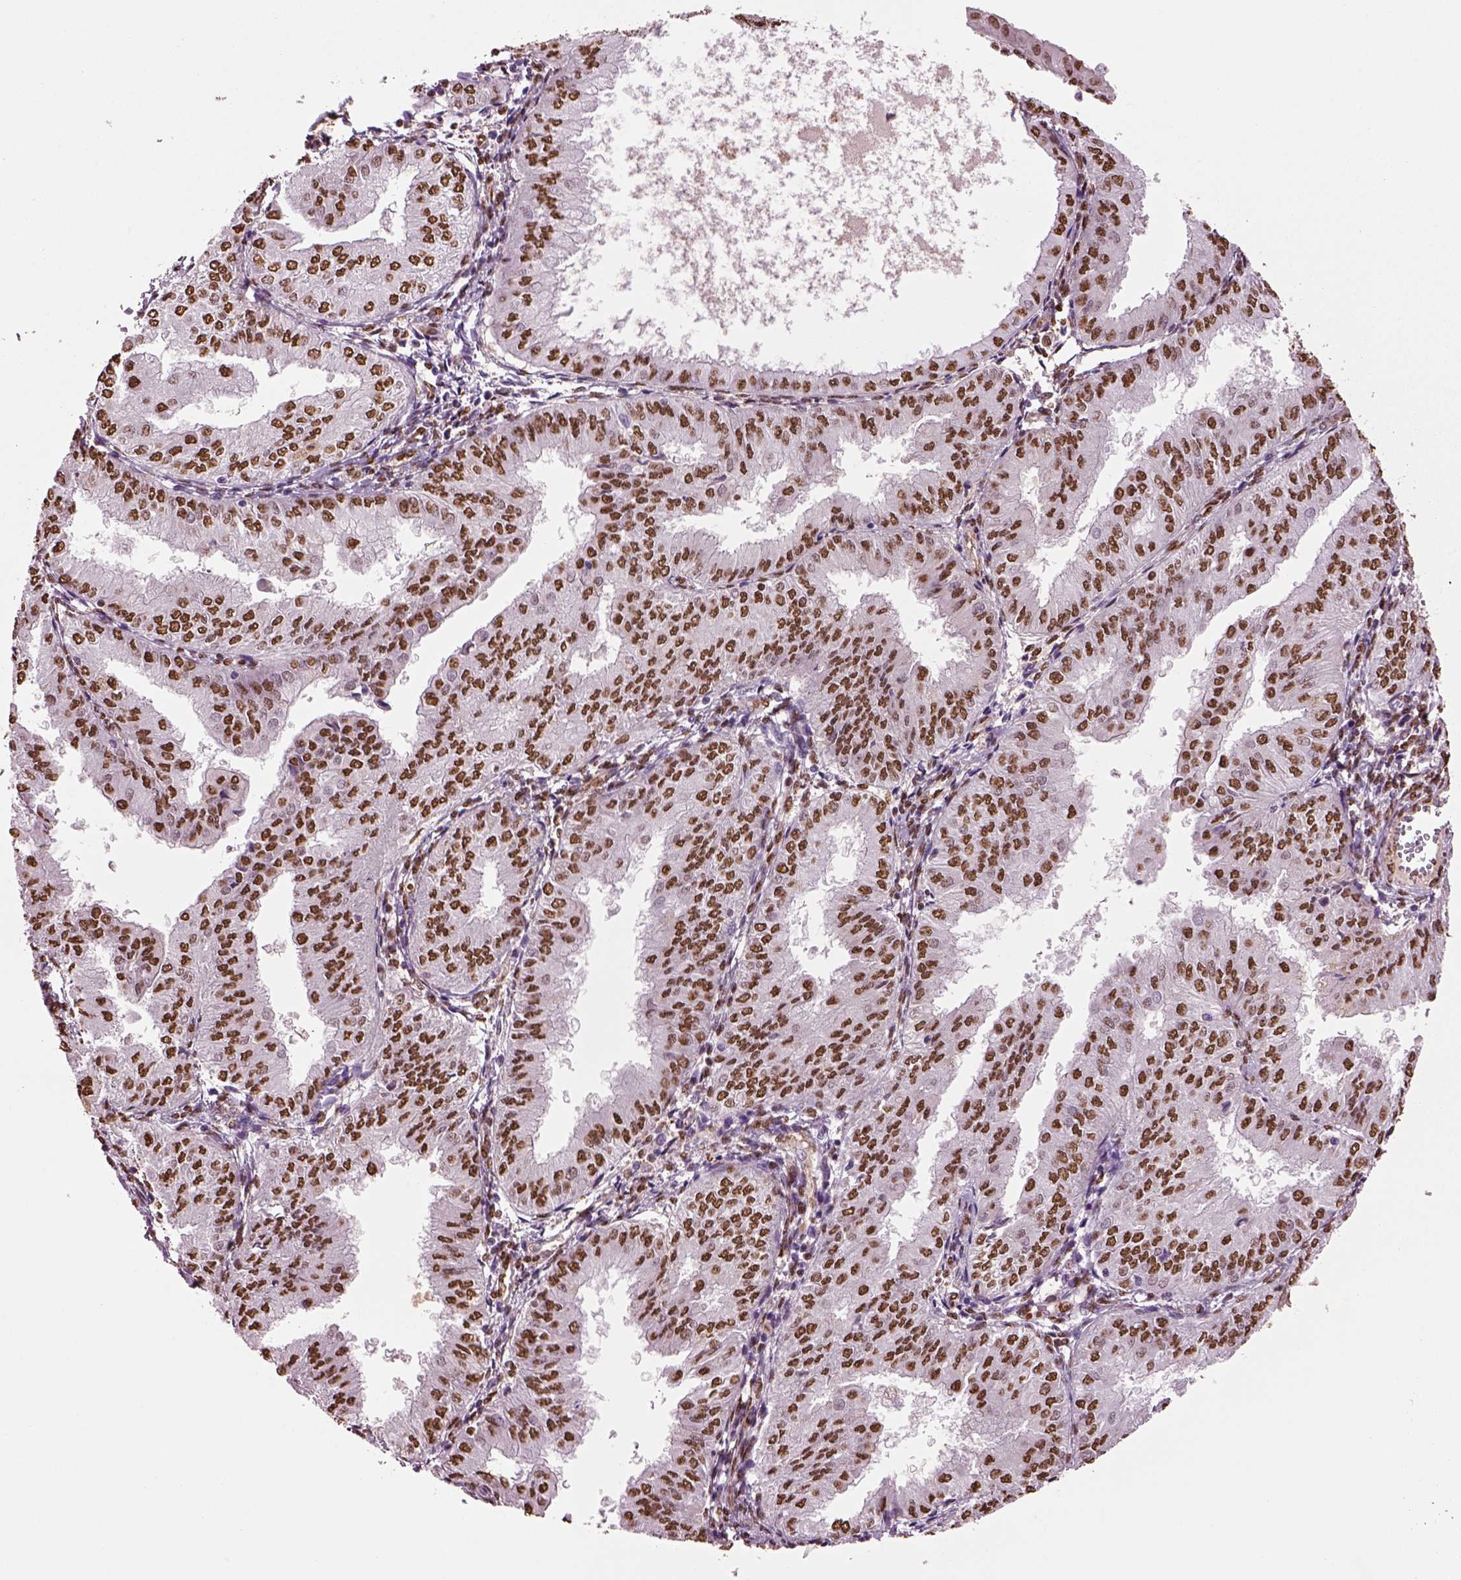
{"staining": {"intensity": "moderate", "quantity": ">75%", "location": "nuclear"}, "tissue": "endometrial cancer", "cell_type": "Tumor cells", "image_type": "cancer", "snomed": [{"axis": "morphology", "description": "Adenocarcinoma, NOS"}, {"axis": "topography", "description": "Endometrium"}], "caption": "Endometrial cancer (adenocarcinoma) stained with a protein marker exhibits moderate staining in tumor cells.", "gene": "DDX3X", "patient": {"sex": "female", "age": 53}}